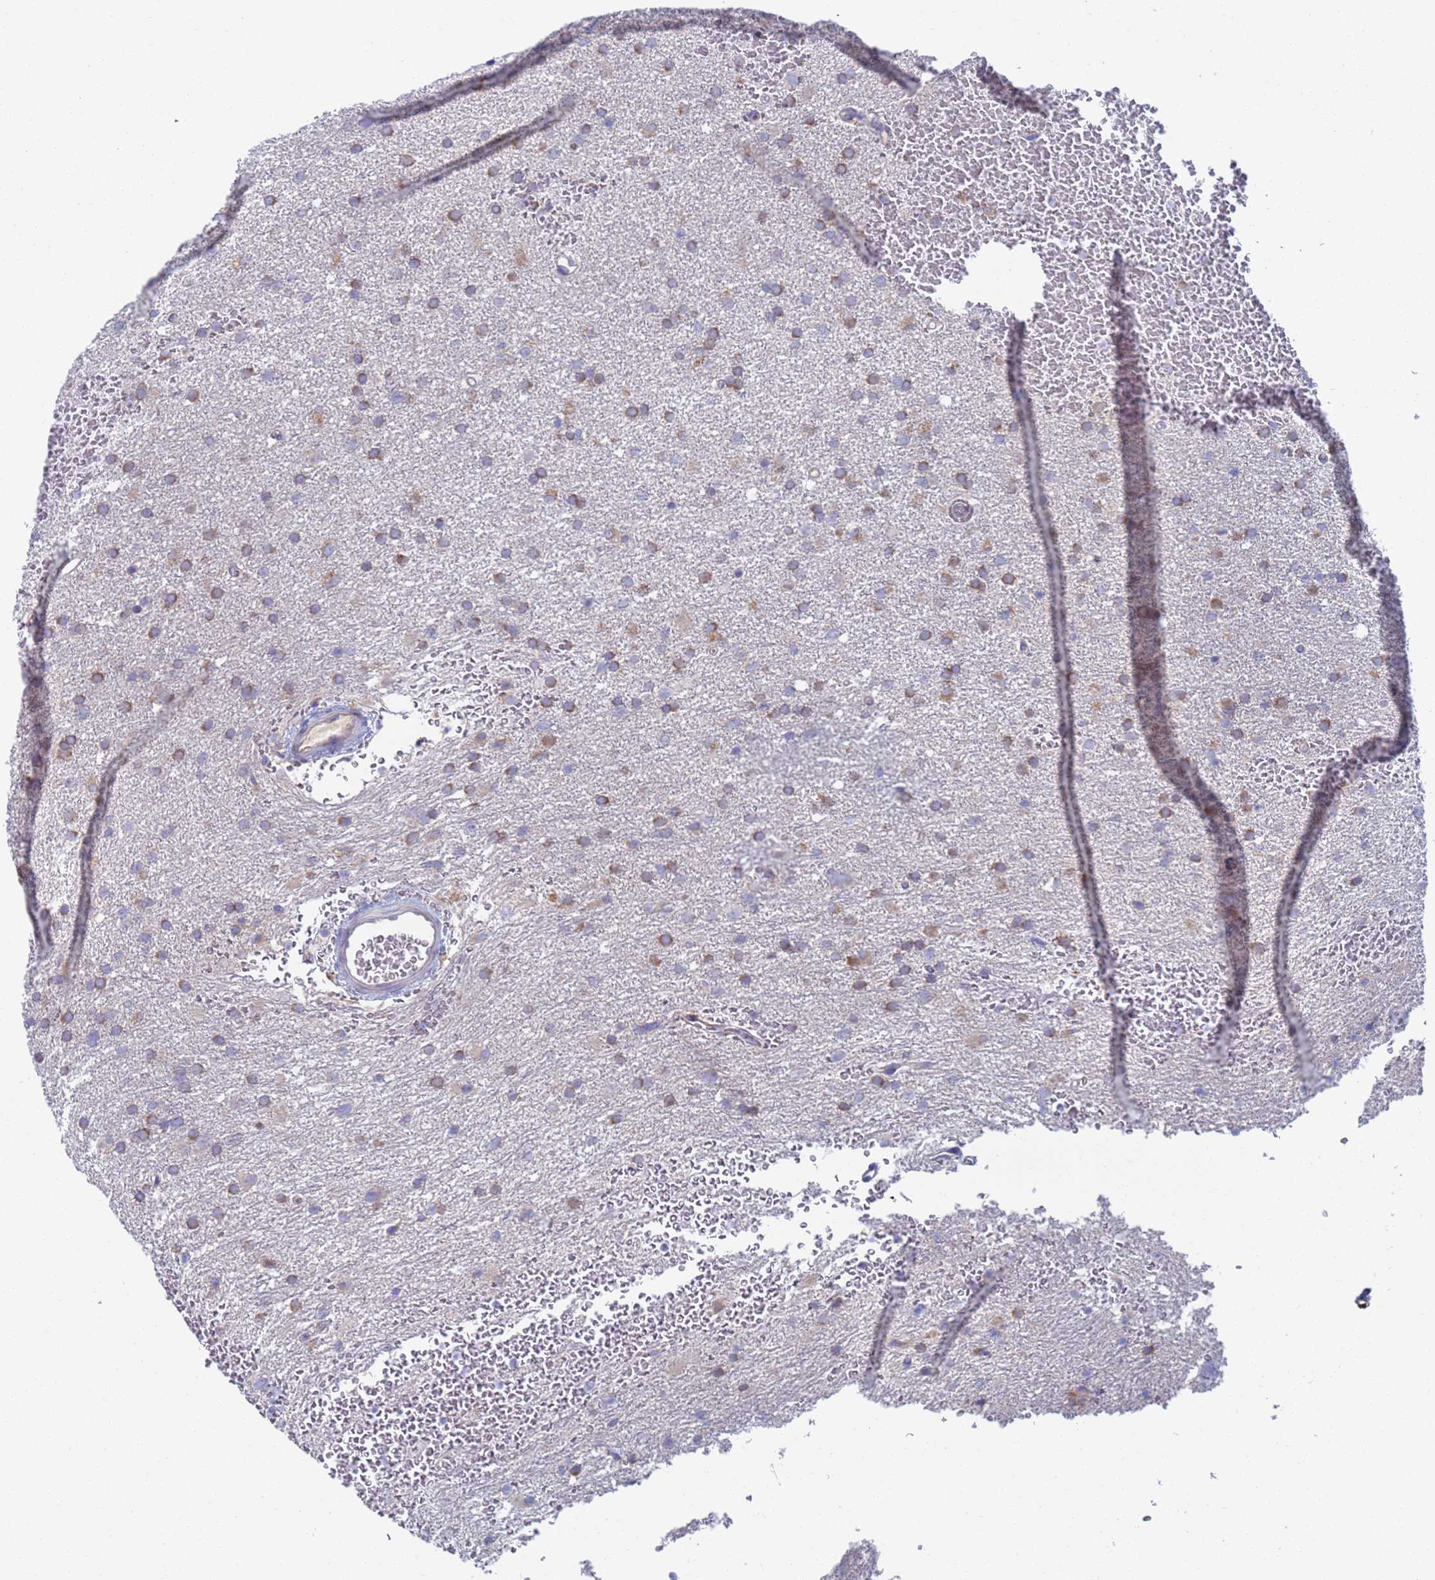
{"staining": {"intensity": "weak", "quantity": ">75%", "location": "cytoplasmic/membranous"}, "tissue": "glioma", "cell_type": "Tumor cells", "image_type": "cancer", "snomed": [{"axis": "morphology", "description": "Glioma, malignant, High grade"}, {"axis": "topography", "description": "Cerebral cortex"}], "caption": "Malignant high-grade glioma stained with a protein marker displays weak staining in tumor cells.", "gene": "PET117", "patient": {"sex": "female", "age": 36}}